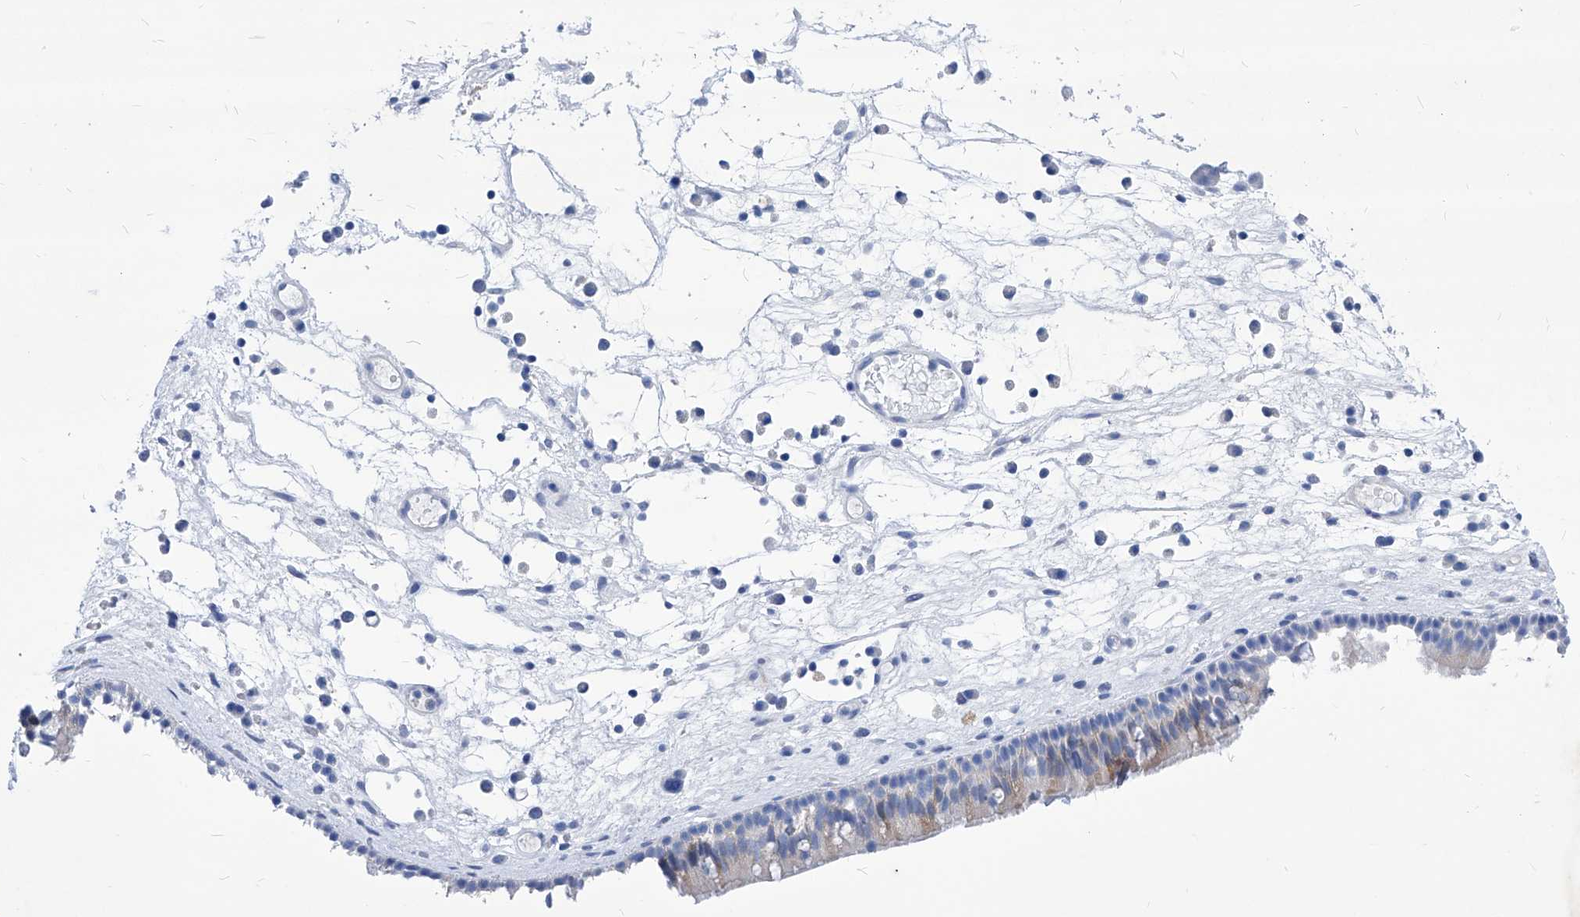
{"staining": {"intensity": "weak", "quantity": "<25%", "location": "cytoplasmic/membranous"}, "tissue": "nasopharynx", "cell_type": "Respiratory epithelial cells", "image_type": "normal", "snomed": [{"axis": "morphology", "description": "Normal tissue, NOS"}, {"axis": "morphology", "description": "Inflammation, NOS"}, {"axis": "morphology", "description": "Malignant melanoma, Metastatic site"}, {"axis": "topography", "description": "Nasopharynx"}], "caption": "Immunohistochemical staining of benign nasopharynx shows no significant positivity in respiratory epithelial cells.", "gene": "XPNPEP1", "patient": {"sex": "male", "age": 70}}